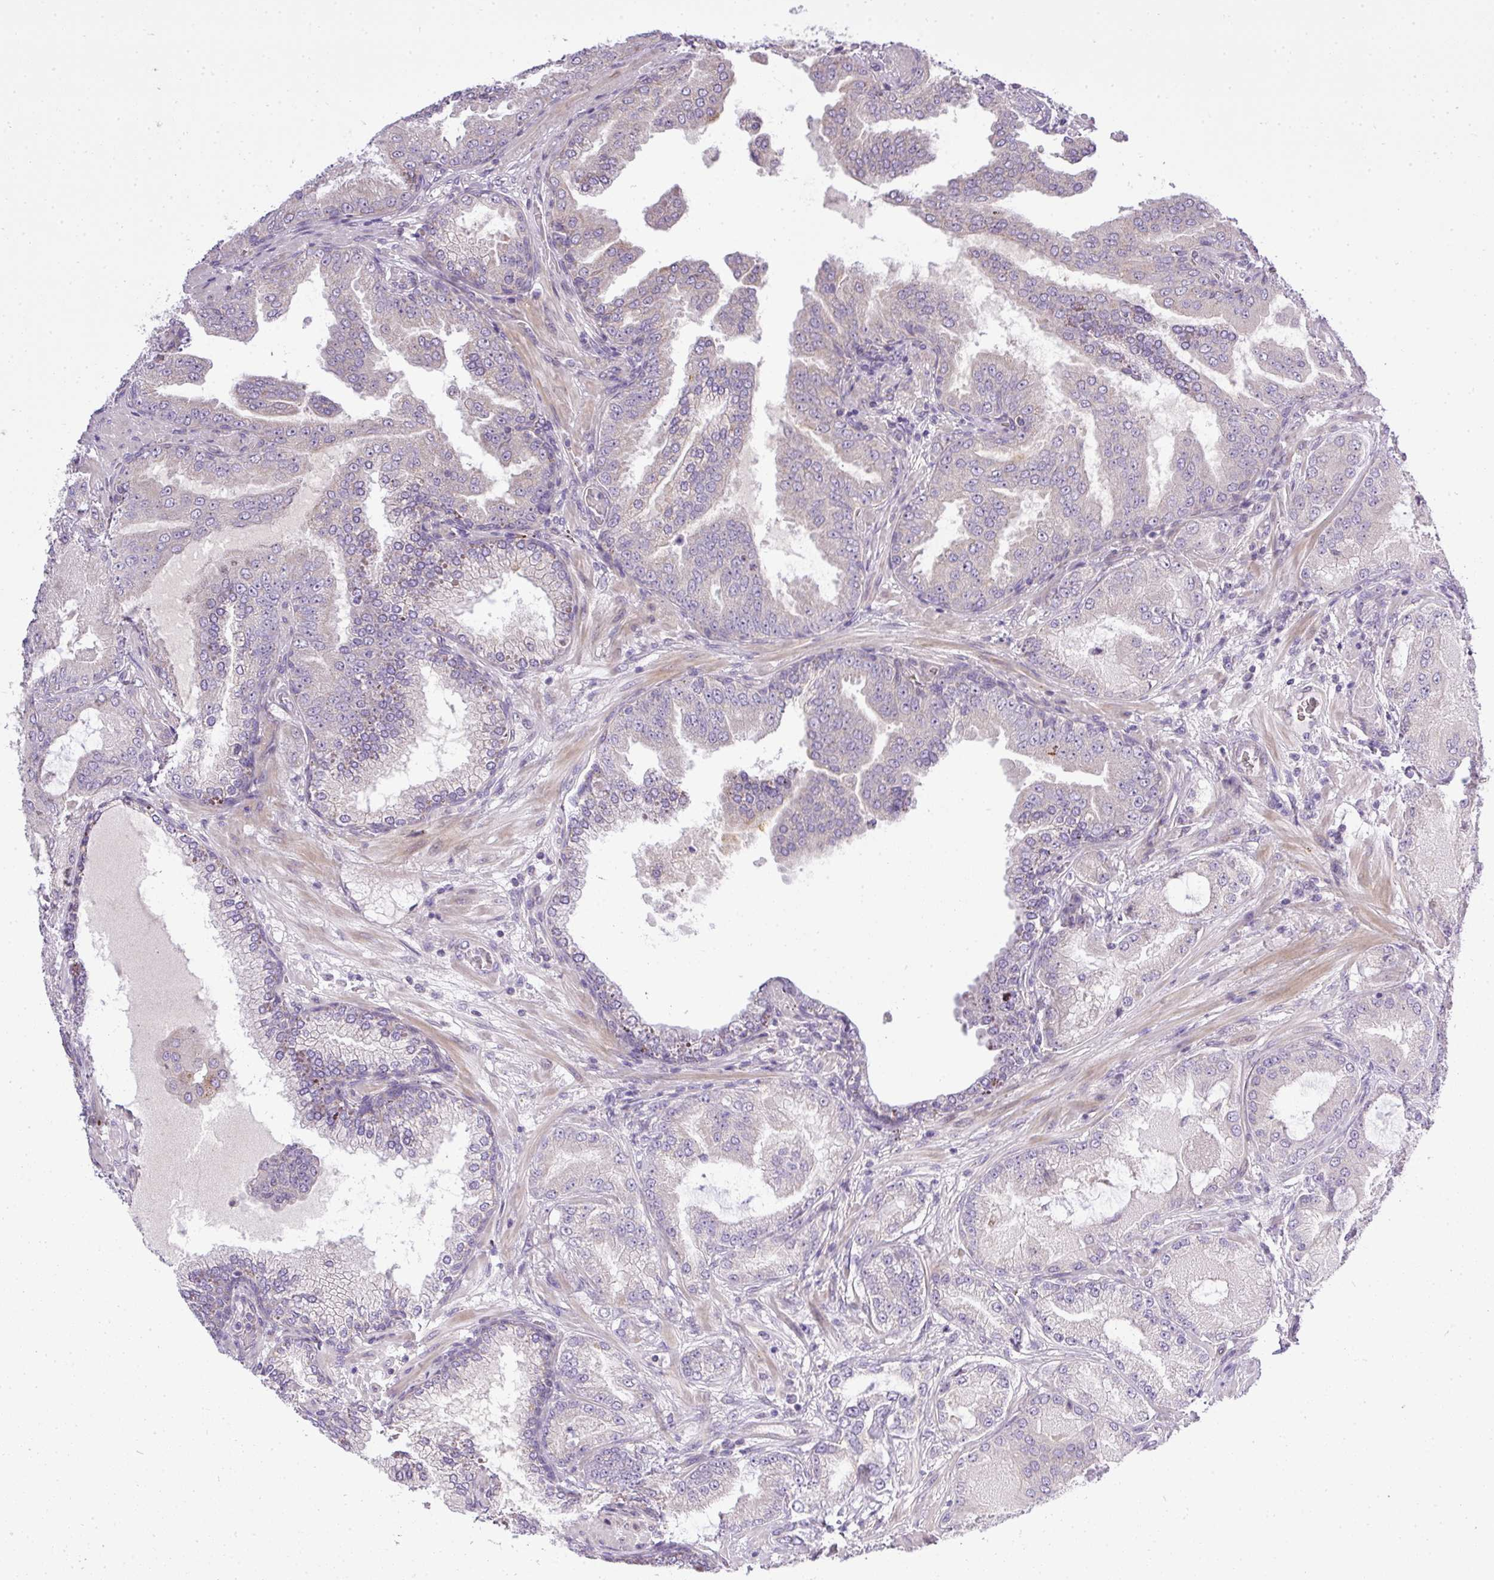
{"staining": {"intensity": "negative", "quantity": "none", "location": "none"}, "tissue": "prostate cancer", "cell_type": "Tumor cells", "image_type": "cancer", "snomed": [{"axis": "morphology", "description": "Adenocarcinoma, High grade"}, {"axis": "topography", "description": "Prostate"}], "caption": "Micrograph shows no significant protein positivity in tumor cells of prostate cancer (high-grade adenocarcinoma).", "gene": "ZDHHC1", "patient": {"sex": "male", "age": 68}}